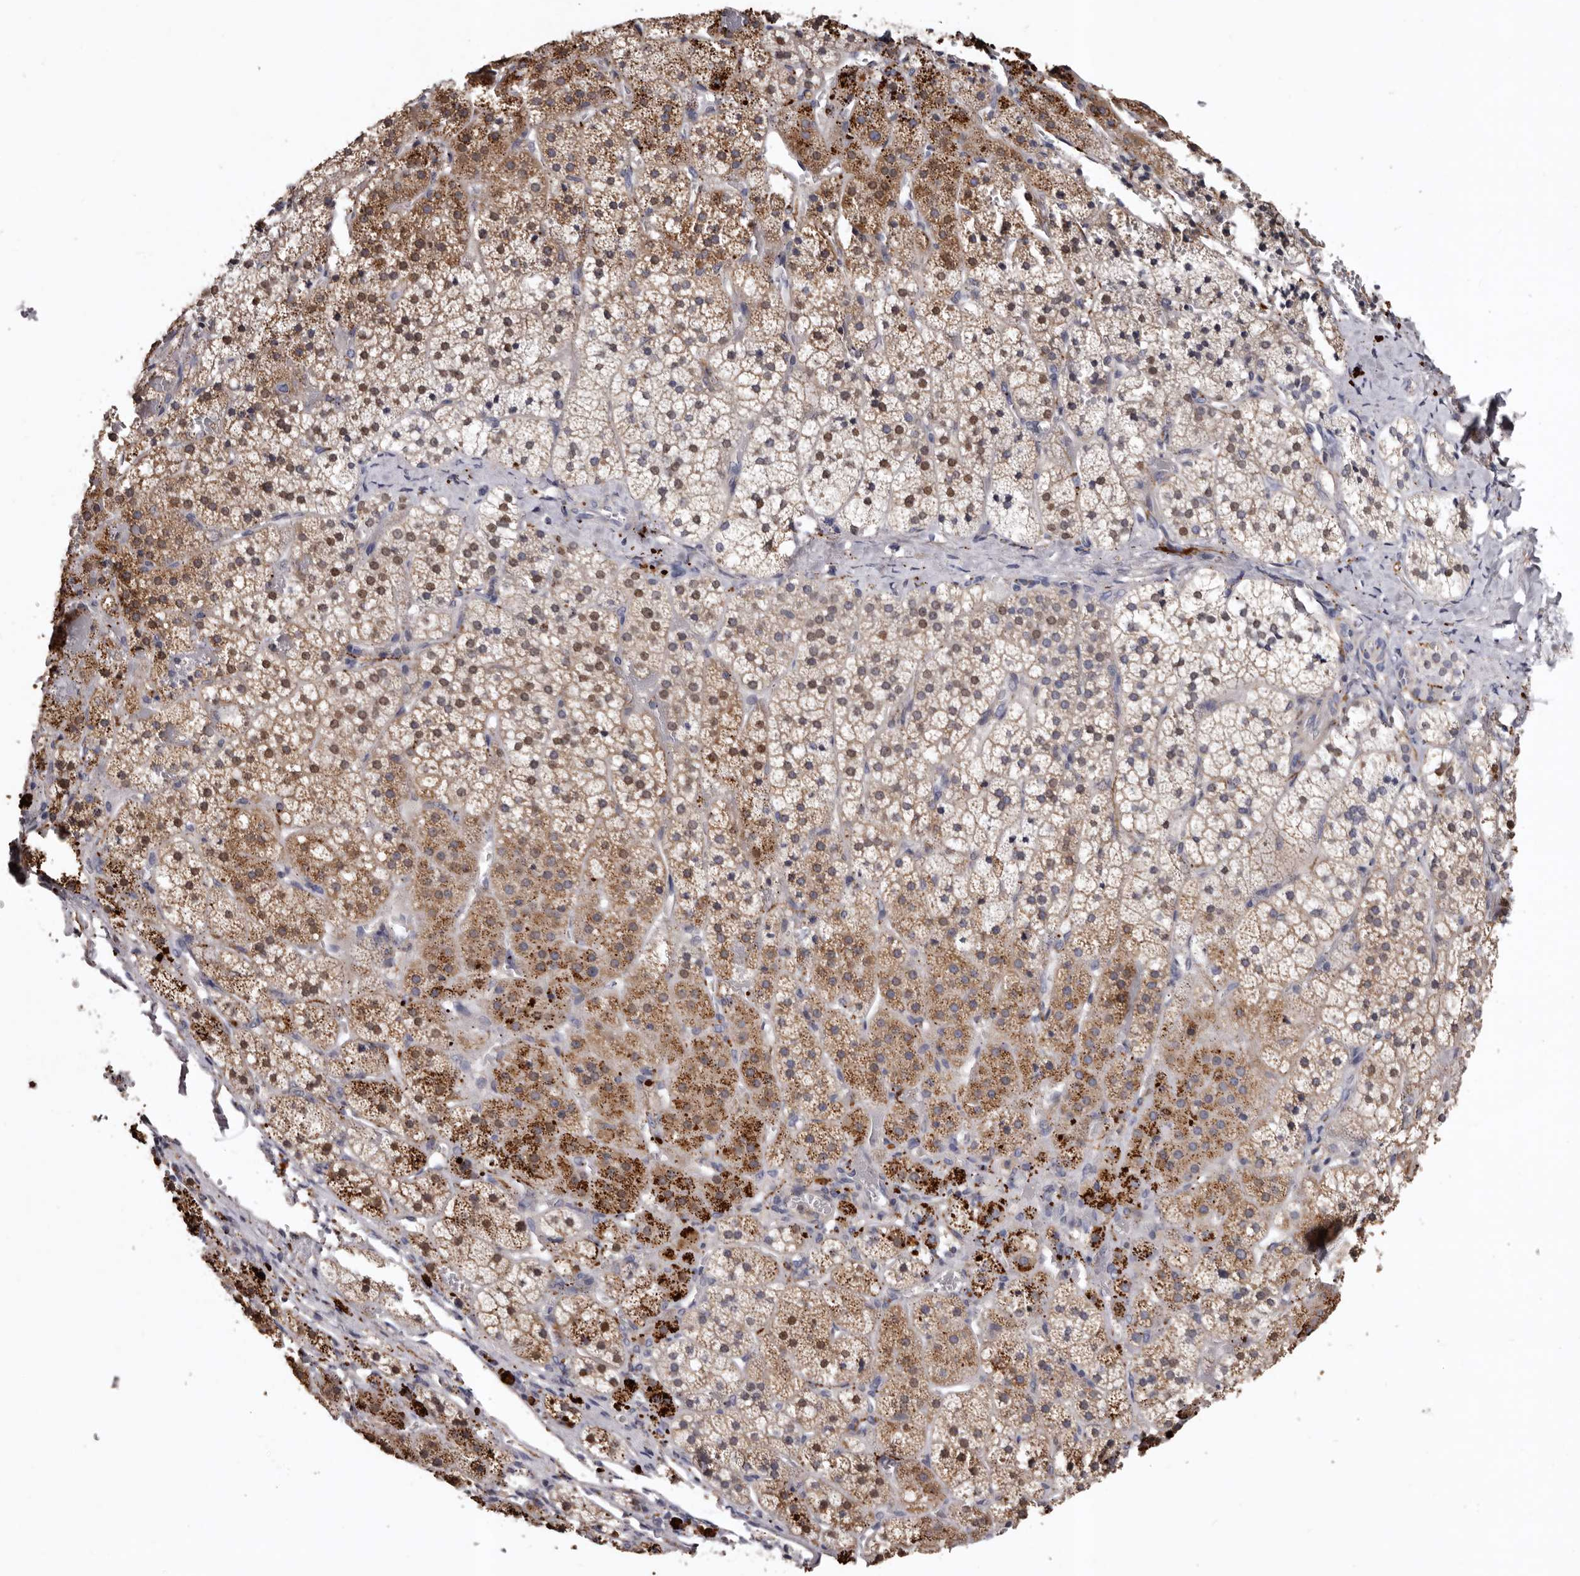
{"staining": {"intensity": "moderate", "quantity": ">75%", "location": "cytoplasmic/membranous"}, "tissue": "adrenal gland", "cell_type": "Glandular cells", "image_type": "normal", "snomed": [{"axis": "morphology", "description": "Normal tissue, NOS"}, {"axis": "topography", "description": "Adrenal gland"}], "caption": "A high-resolution photomicrograph shows immunohistochemistry (IHC) staining of benign adrenal gland, which reveals moderate cytoplasmic/membranous positivity in approximately >75% of glandular cells.", "gene": "SLC10A4", "patient": {"sex": "female", "age": 44}}